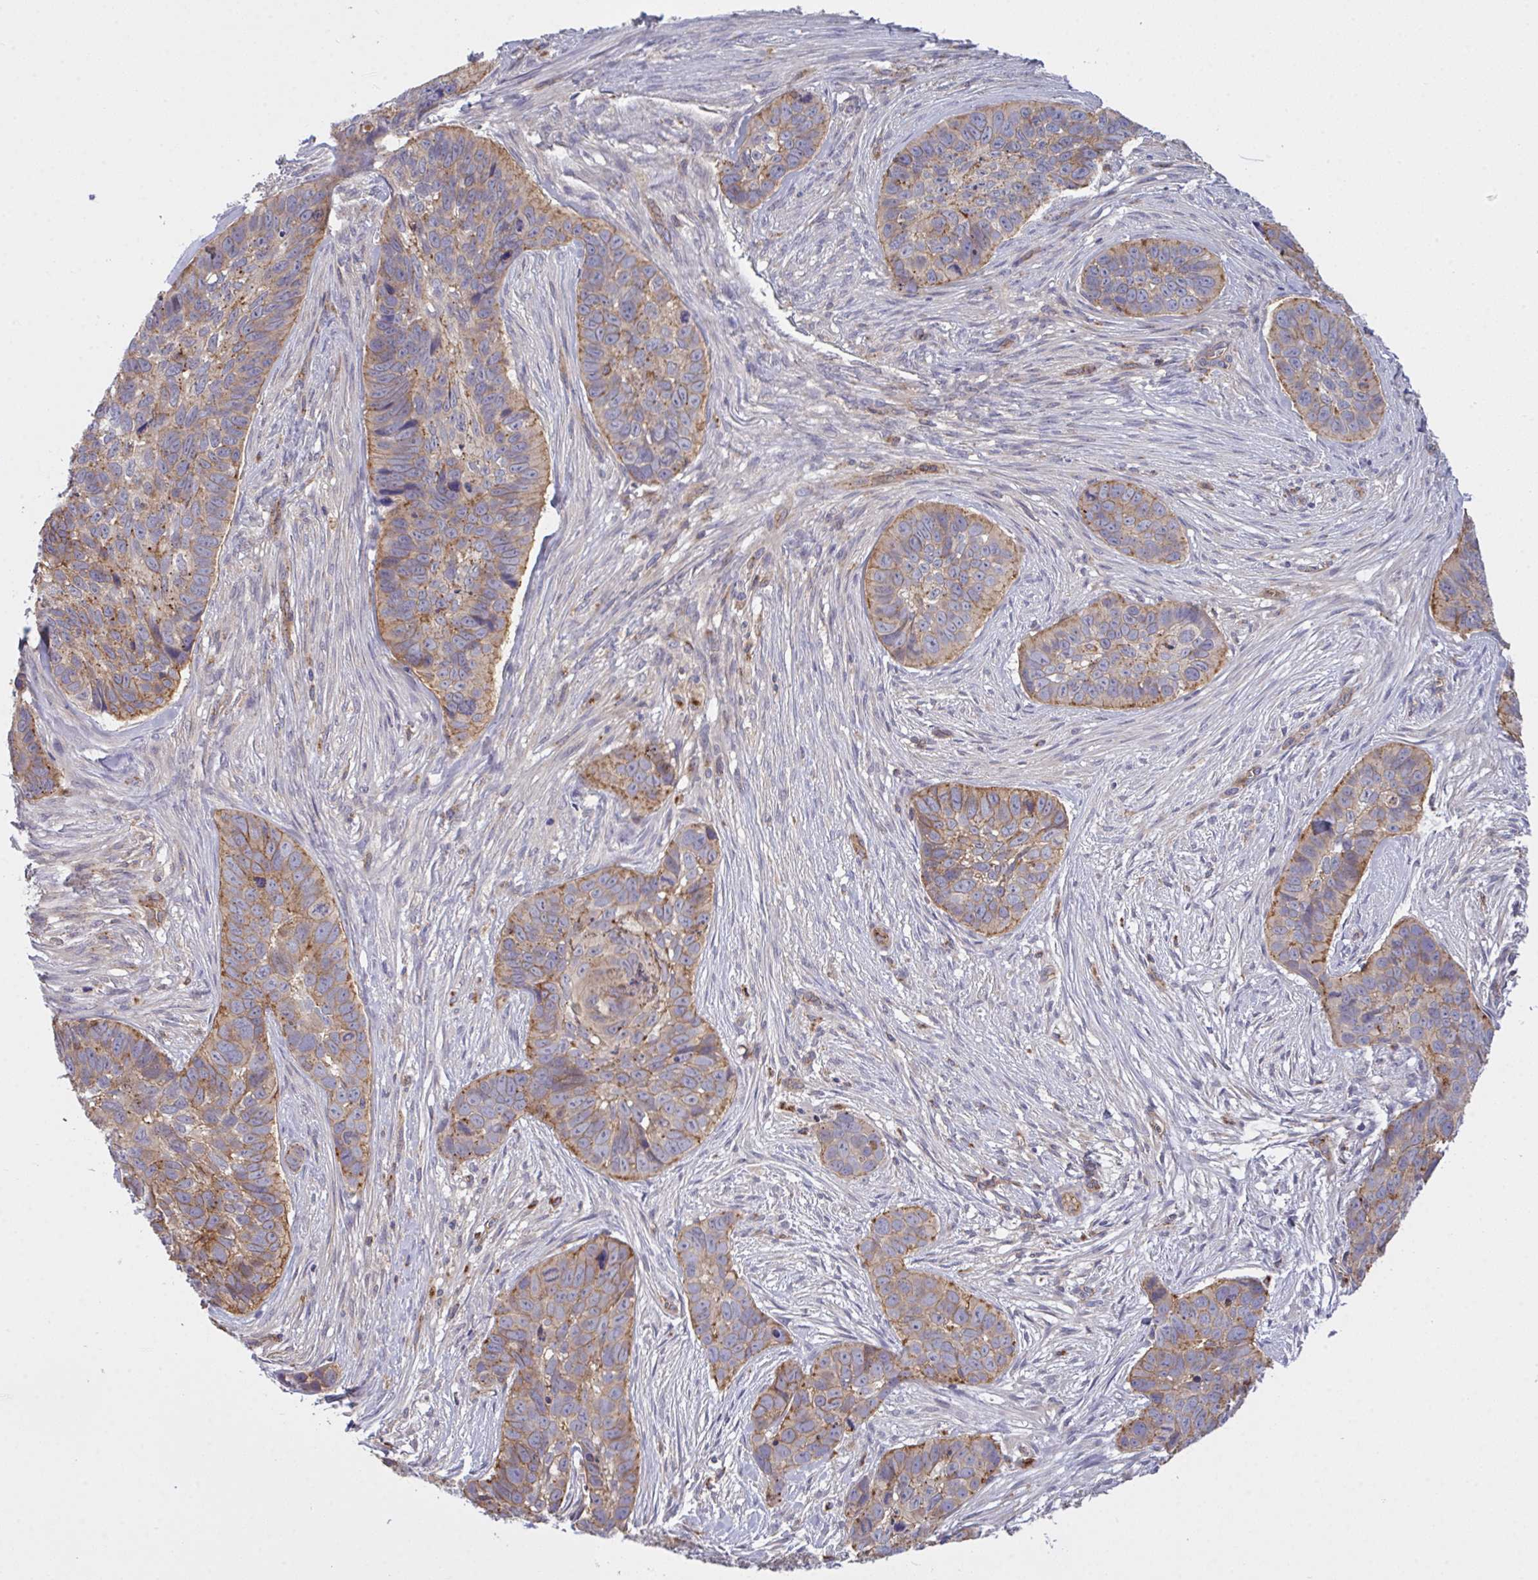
{"staining": {"intensity": "moderate", "quantity": "25%-75%", "location": "cytoplasmic/membranous"}, "tissue": "skin cancer", "cell_type": "Tumor cells", "image_type": "cancer", "snomed": [{"axis": "morphology", "description": "Basal cell carcinoma"}, {"axis": "topography", "description": "Skin"}], "caption": "An IHC micrograph of tumor tissue is shown. Protein staining in brown highlights moderate cytoplasmic/membranous positivity in basal cell carcinoma (skin) within tumor cells. (Stains: DAB in brown, nuclei in blue, Microscopy: brightfield microscopy at high magnification).", "gene": "C4orf36", "patient": {"sex": "female", "age": 82}}